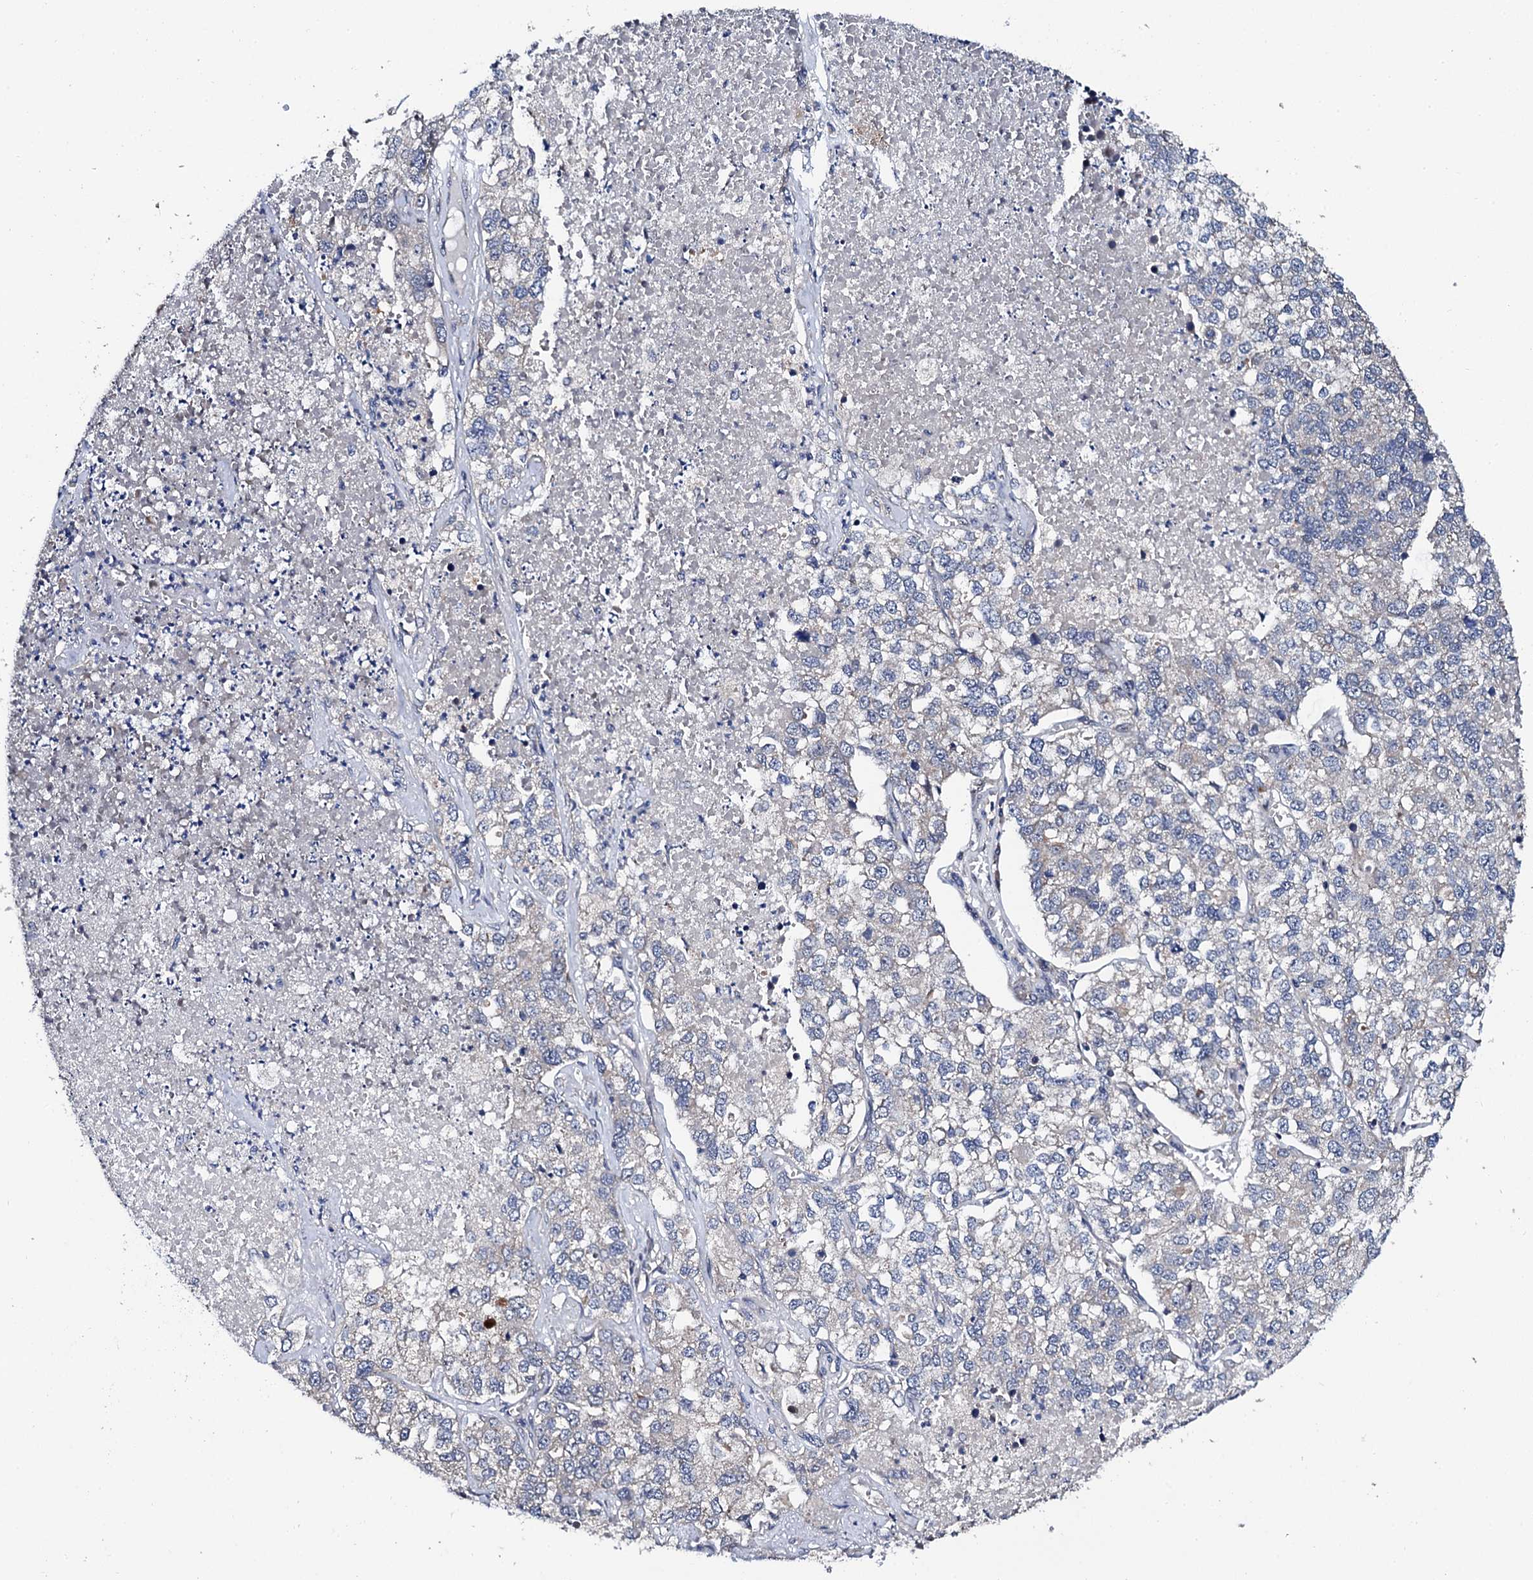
{"staining": {"intensity": "negative", "quantity": "none", "location": "none"}, "tissue": "lung cancer", "cell_type": "Tumor cells", "image_type": "cancer", "snomed": [{"axis": "morphology", "description": "Adenocarcinoma, NOS"}, {"axis": "topography", "description": "Lung"}], "caption": "Lung cancer (adenocarcinoma) was stained to show a protein in brown. There is no significant positivity in tumor cells.", "gene": "IP6K1", "patient": {"sex": "male", "age": 49}}